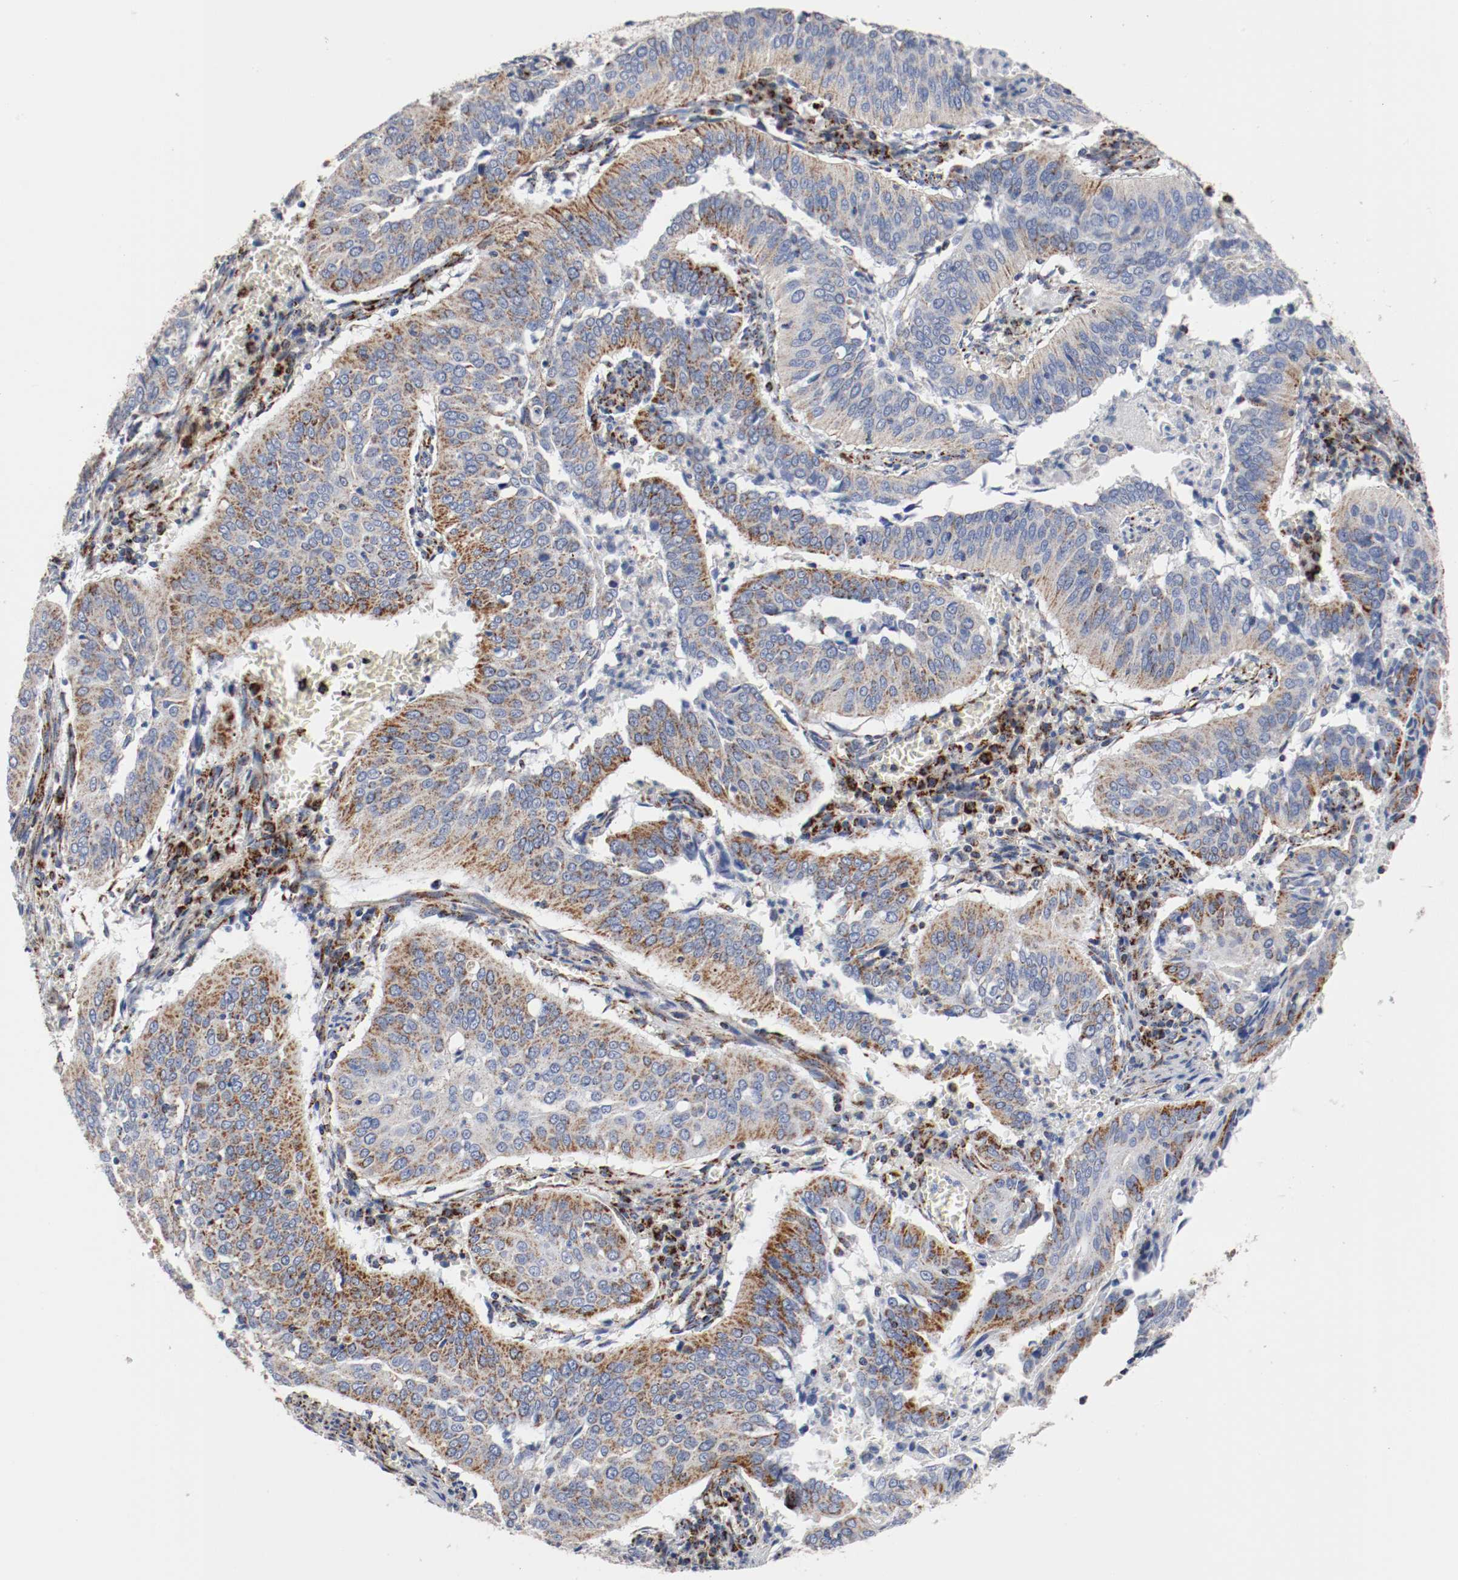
{"staining": {"intensity": "moderate", "quantity": "25%-75%", "location": "cytoplasmic/membranous"}, "tissue": "cervical cancer", "cell_type": "Tumor cells", "image_type": "cancer", "snomed": [{"axis": "morphology", "description": "Squamous cell carcinoma, NOS"}, {"axis": "topography", "description": "Cervix"}], "caption": "Immunohistochemical staining of cervical cancer (squamous cell carcinoma) demonstrates moderate cytoplasmic/membranous protein positivity in approximately 25%-75% of tumor cells.", "gene": "TUBD1", "patient": {"sex": "female", "age": 39}}